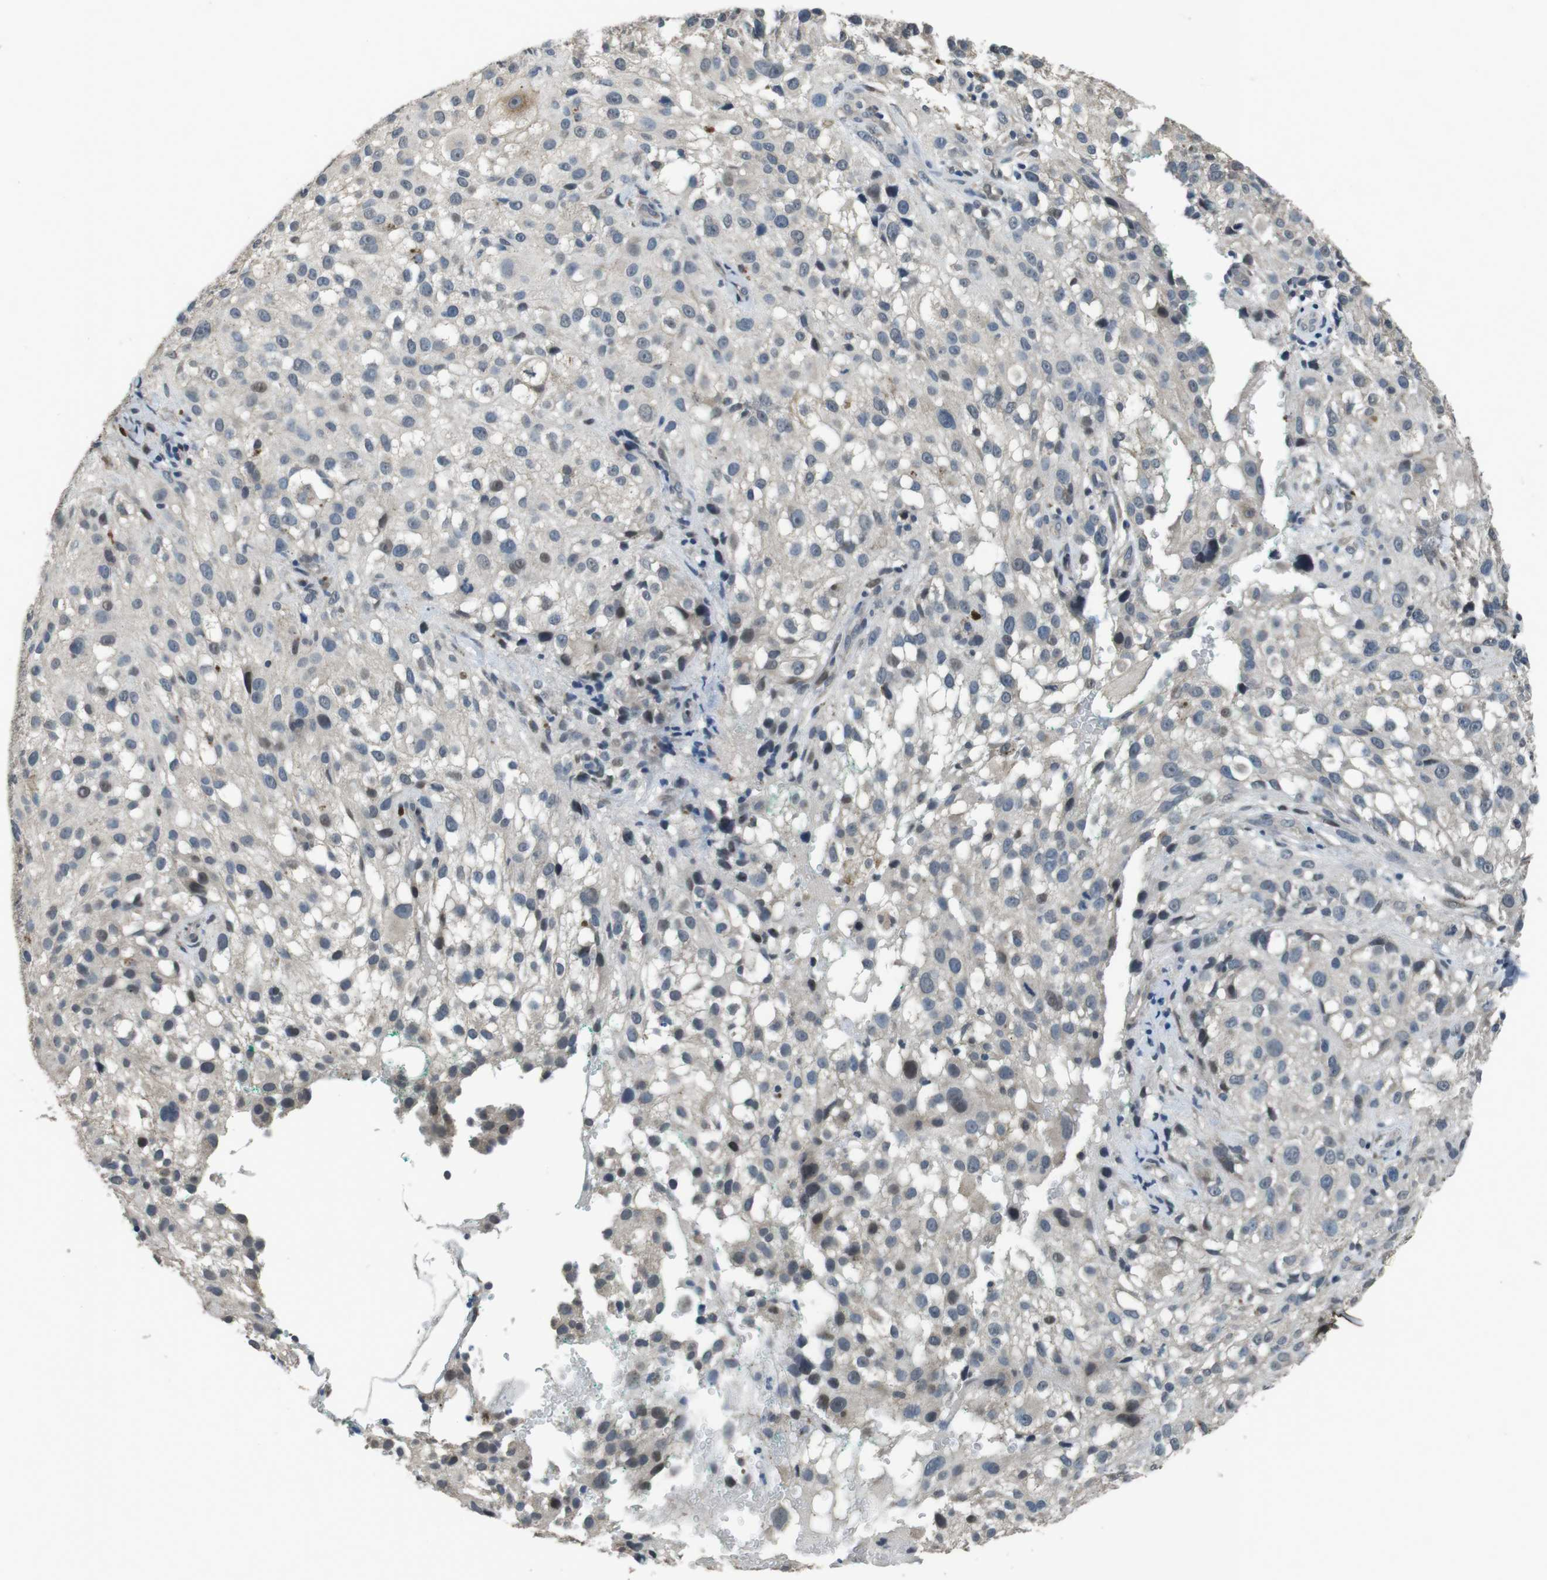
{"staining": {"intensity": "negative", "quantity": "none", "location": "none"}, "tissue": "melanoma", "cell_type": "Tumor cells", "image_type": "cancer", "snomed": [{"axis": "morphology", "description": "Necrosis, NOS"}, {"axis": "morphology", "description": "Malignant melanoma, NOS"}, {"axis": "topography", "description": "Skin"}], "caption": "High power microscopy image of an immunohistochemistry micrograph of malignant melanoma, revealing no significant positivity in tumor cells.", "gene": "CLDN7", "patient": {"sex": "female", "age": 87}}